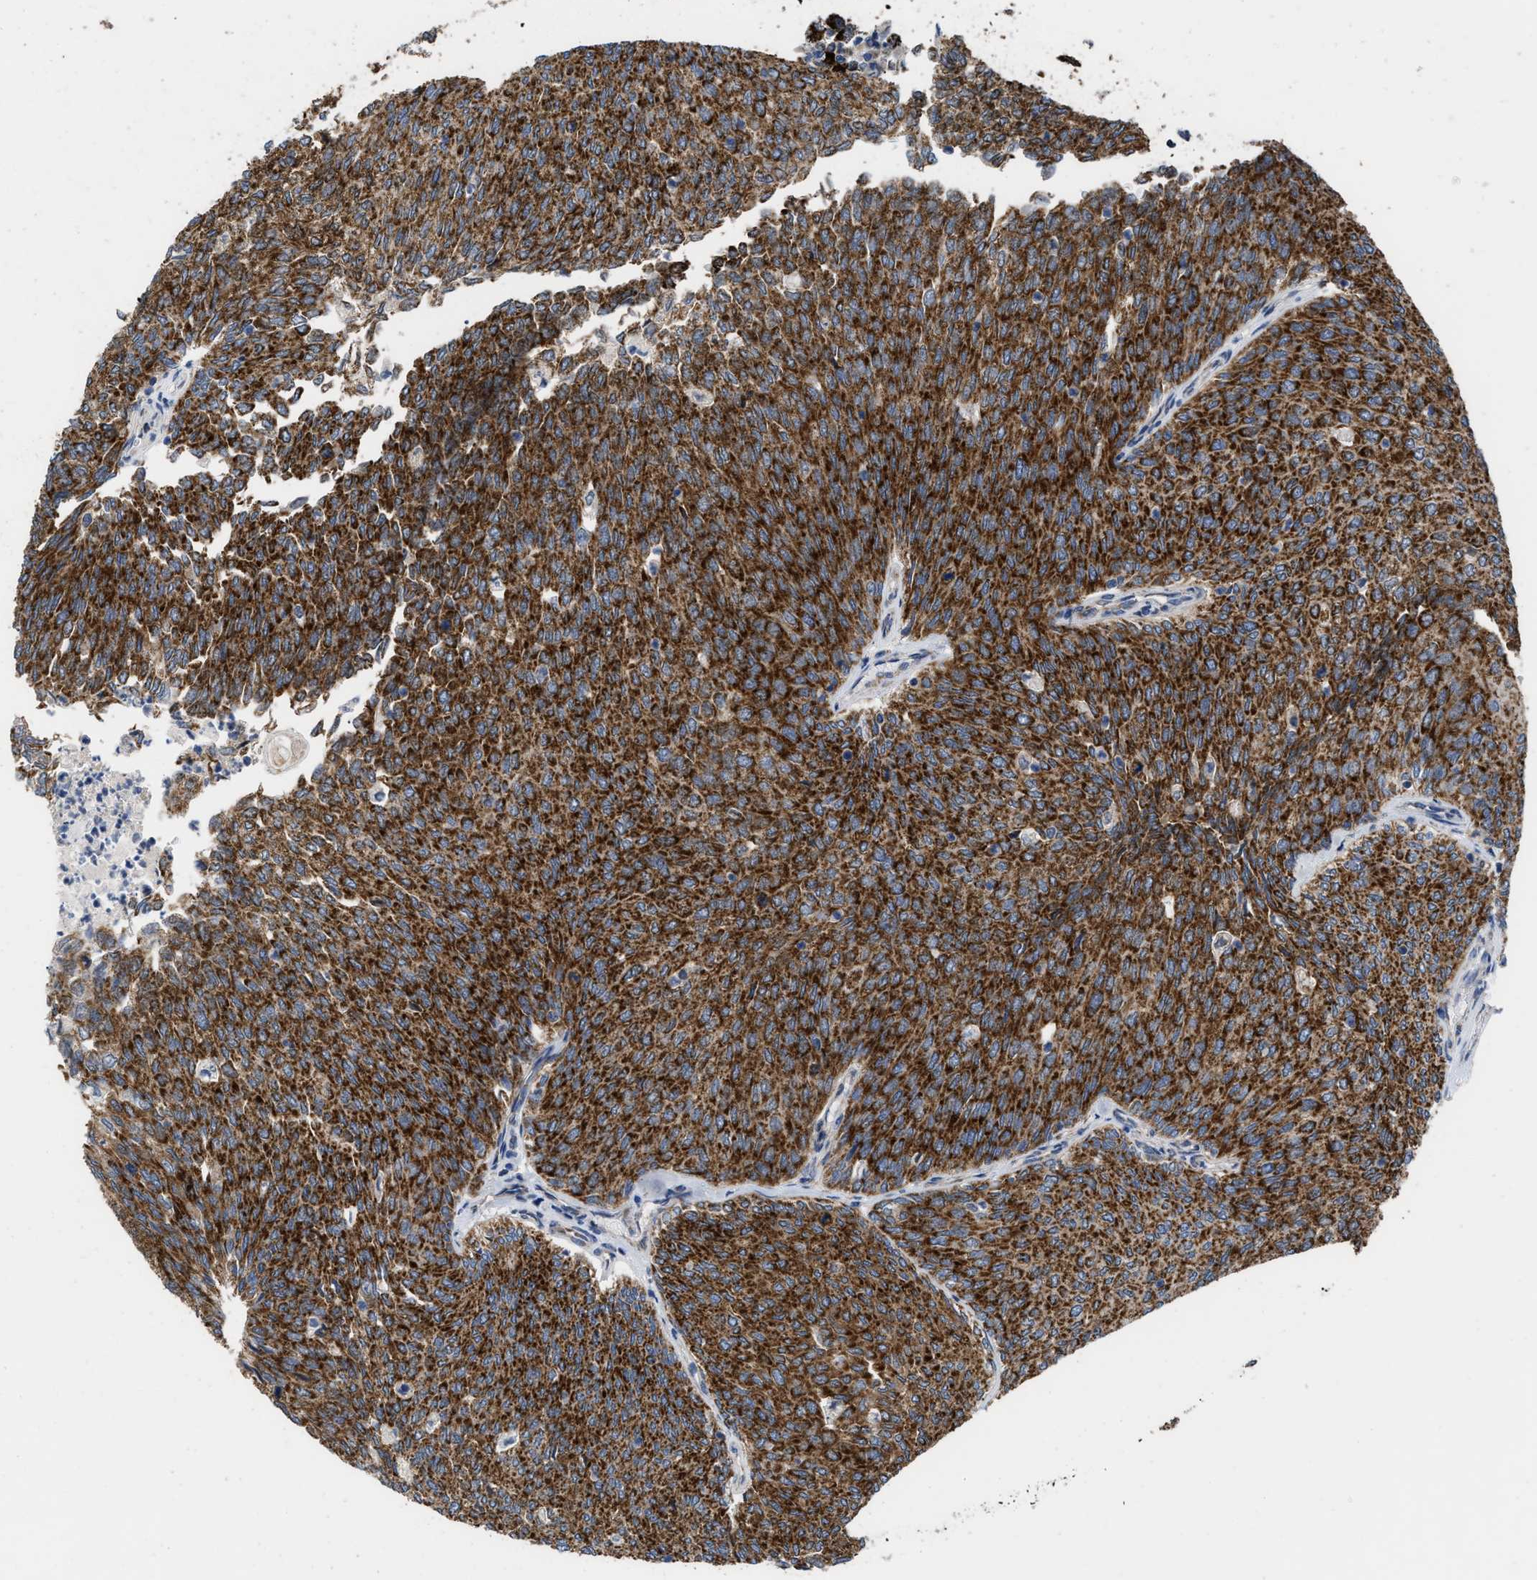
{"staining": {"intensity": "strong", "quantity": ">75%", "location": "cytoplasmic/membranous"}, "tissue": "urothelial cancer", "cell_type": "Tumor cells", "image_type": "cancer", "snomed": [{"axis": "morphology", "description": "Urothelial carcinoma, Low grade"}, {"axis": "topography", "description": "Urinary bladder"}], "caption": "Immunohistochemical staining of human urothelial carcinoma (low-grade) shows strong cytoplasmic/membranous protein staining in approximately >75% of tumor cells.", "gene": "AKAP1", "patient": {"sex": "female", "age": 79}}